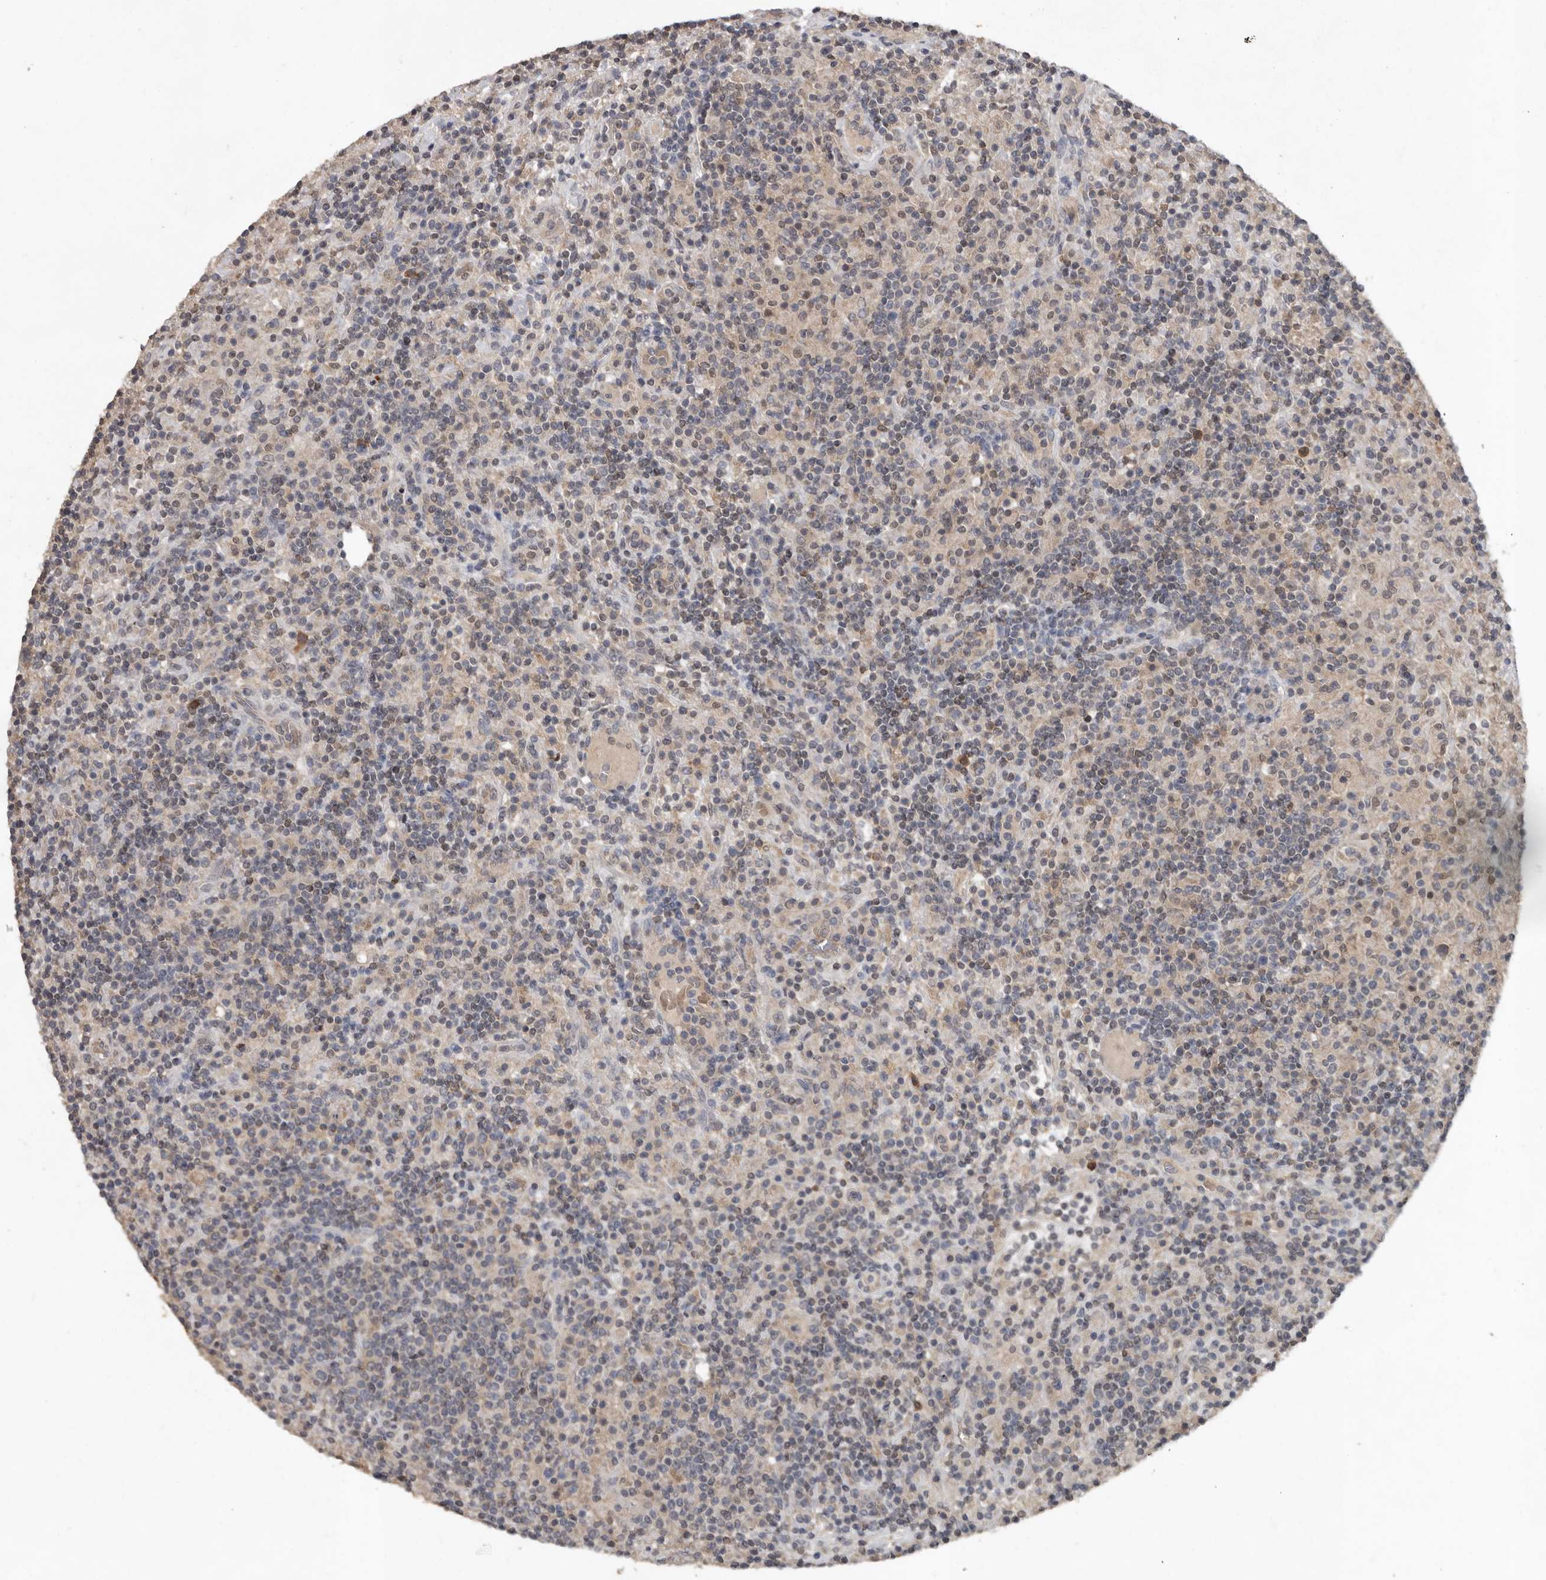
{"staining": {"intensity": "negative", "quantity": "none", "location": "none"}, "tissue": "lymphoma", "cell_type": "Tumor cells", "image_type": "cancer", "snomed": [{"axis": "morphology", "description": "Hodgkin's disease, NOS"}, {"axis": "topography", "description": "Lymph node"}], "caption": "Tumor cells show no significant staining in lymphoma.", "gene": "MTF1", "patient": {"sex": "male", "age": 70}}